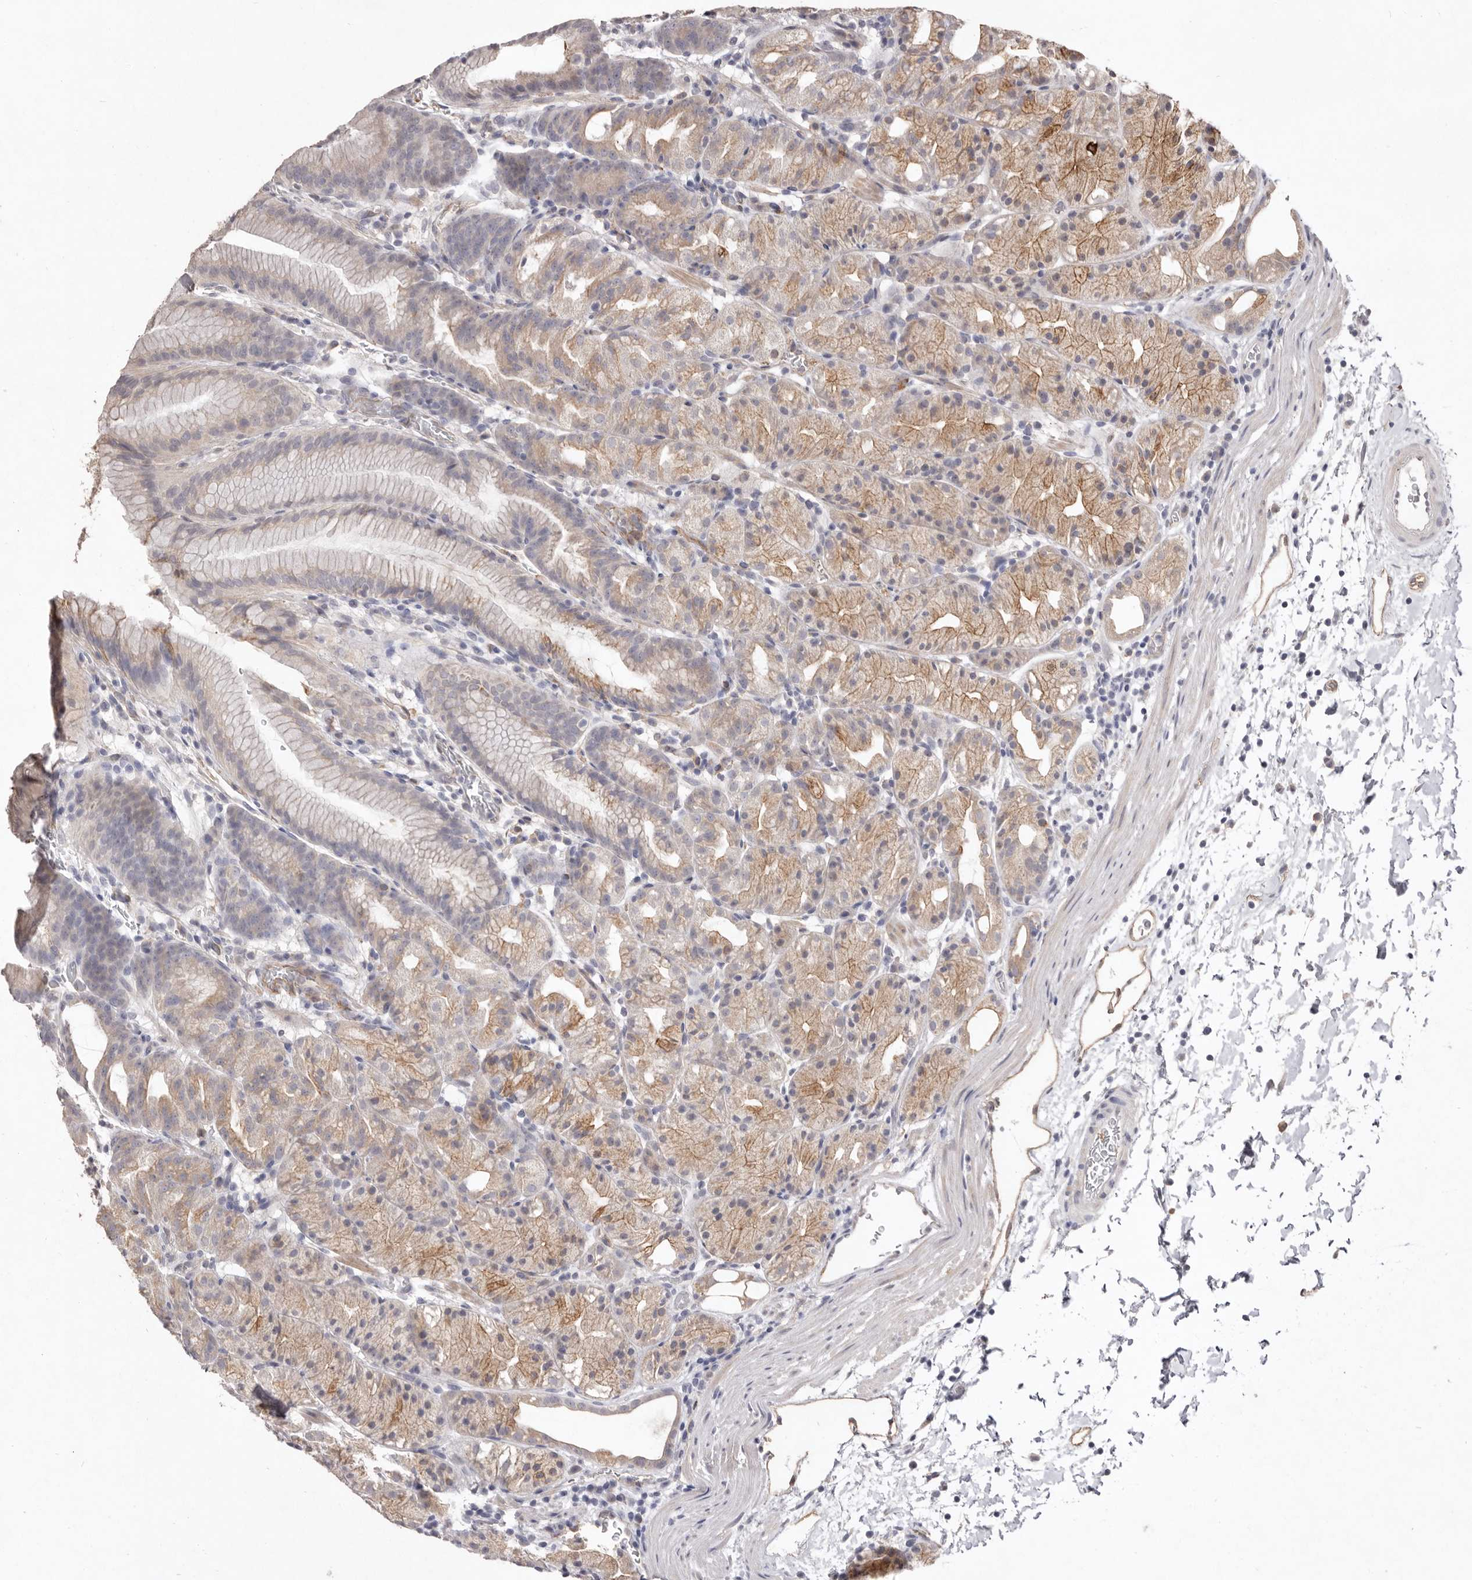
{"staining": {"intensity": "moderate", "quantity": "25%-75%", "location": "cytoplasmic/membranous"}, "tissue": "stomach", "cell_type": "Glandular cells", "image_type": "normal", "snomed": [{"axis": "morphology", "description": "Normal tissue, NOS"}, {"axis": "topography", "description": "Stomach, upper"}], "caption": "Immunohistochemistry of unremarkable human stomach displays medium levels of moderate cytoplasmic/membranous expression in approximately 25%-75% of glandular cells. (DAB (3,3'-diaminobenzidine) IHC with brightfield microscopy, high magnification).", "gene": "ZYG11B", "patient": {"sex": "male", "age": 48}}